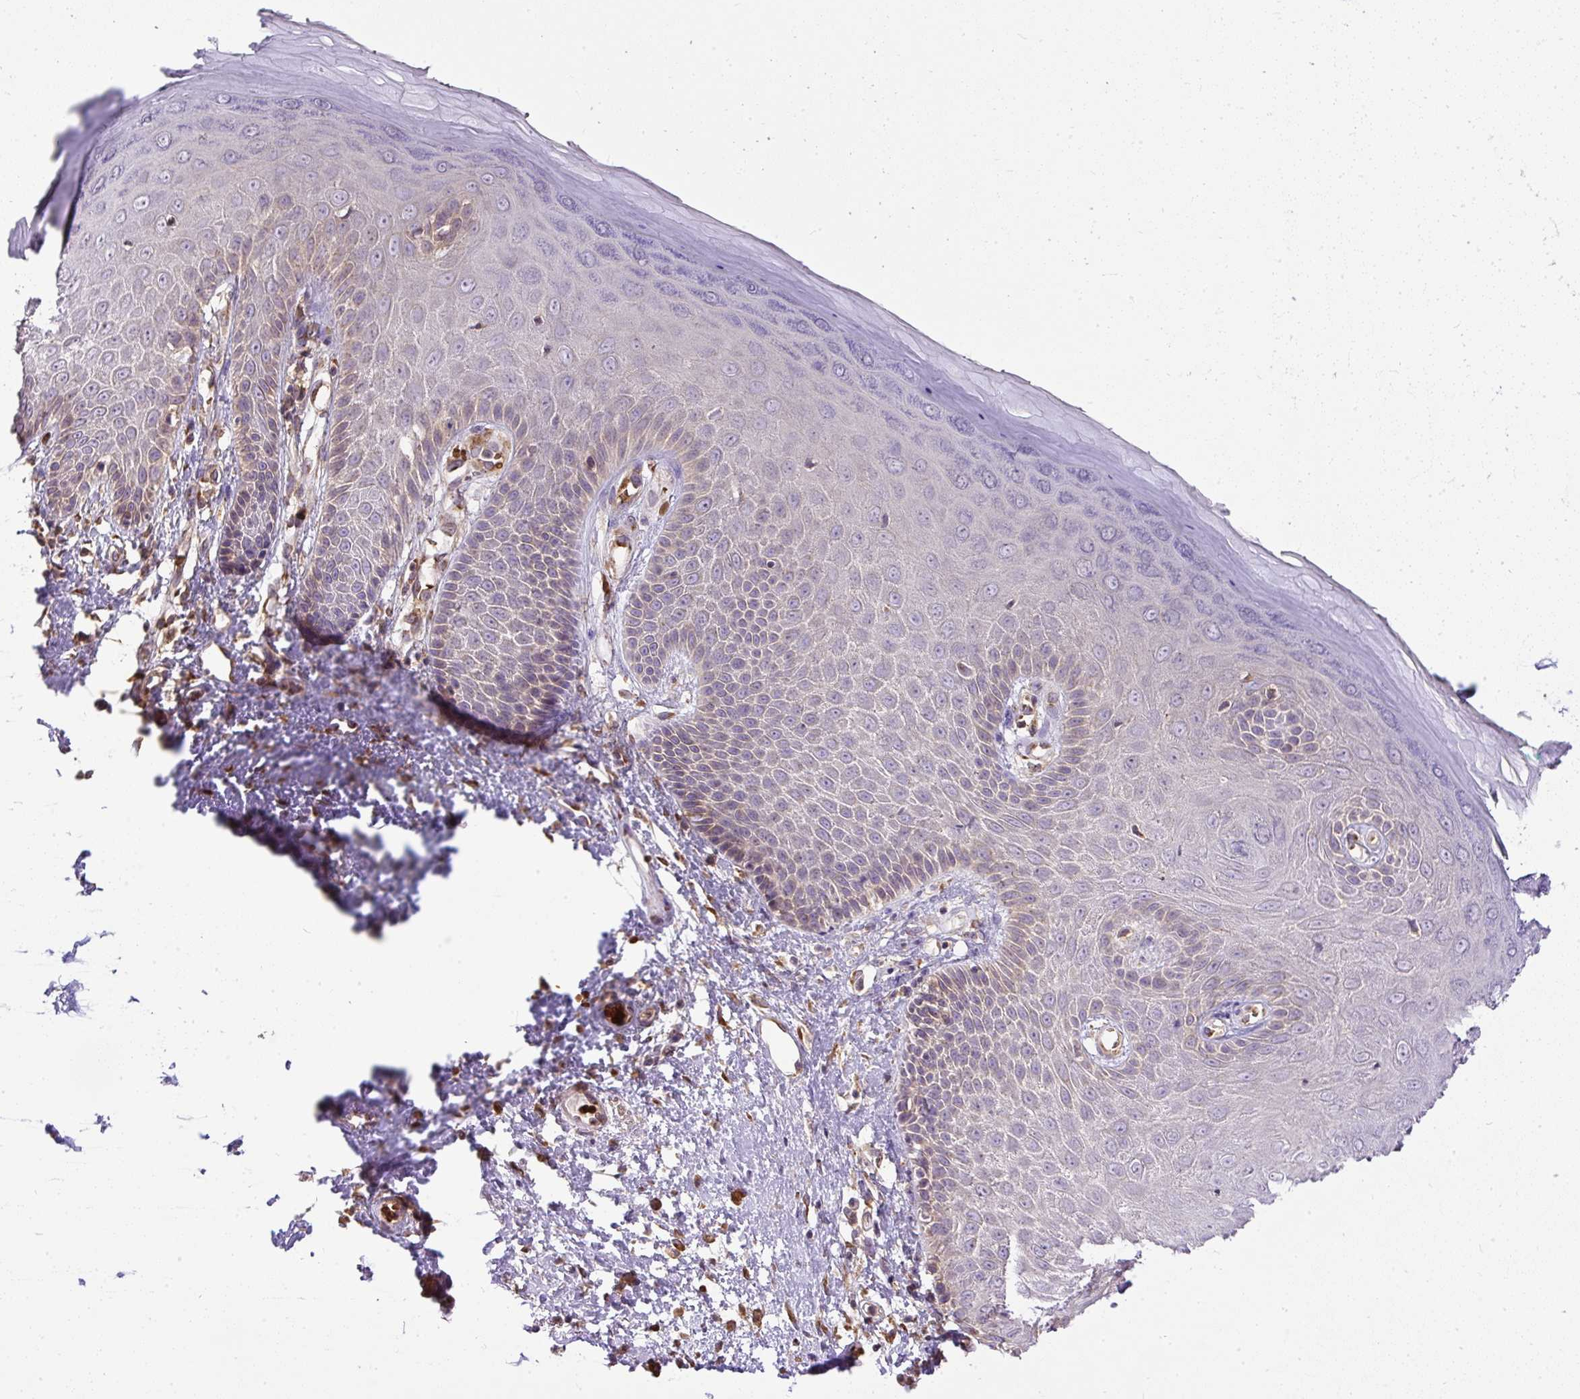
{"staining": {"intensity": "moderate", "quantity": "<25%", "location": "cytoplasmic/membranous"}, "tissue": "skin", "cell_type": "Epidermal cells", "image_type": "normal", "snomed": [{"axis": "morphology", "description": "Normal tissue, NOS"}, {"axis": "topography", "description": "Anal"}, {"axis": "topography", "description": "Peripheral nerve tissue"}], "caption": "Approximately <25% of epidermal cells in benign skin exhibit moderate cytoplasmic/membranous protein expression as visualized by brown immunohistochemical staining.", "gene": "SMC4", "patient": {"sex": "male", "age": 78}}